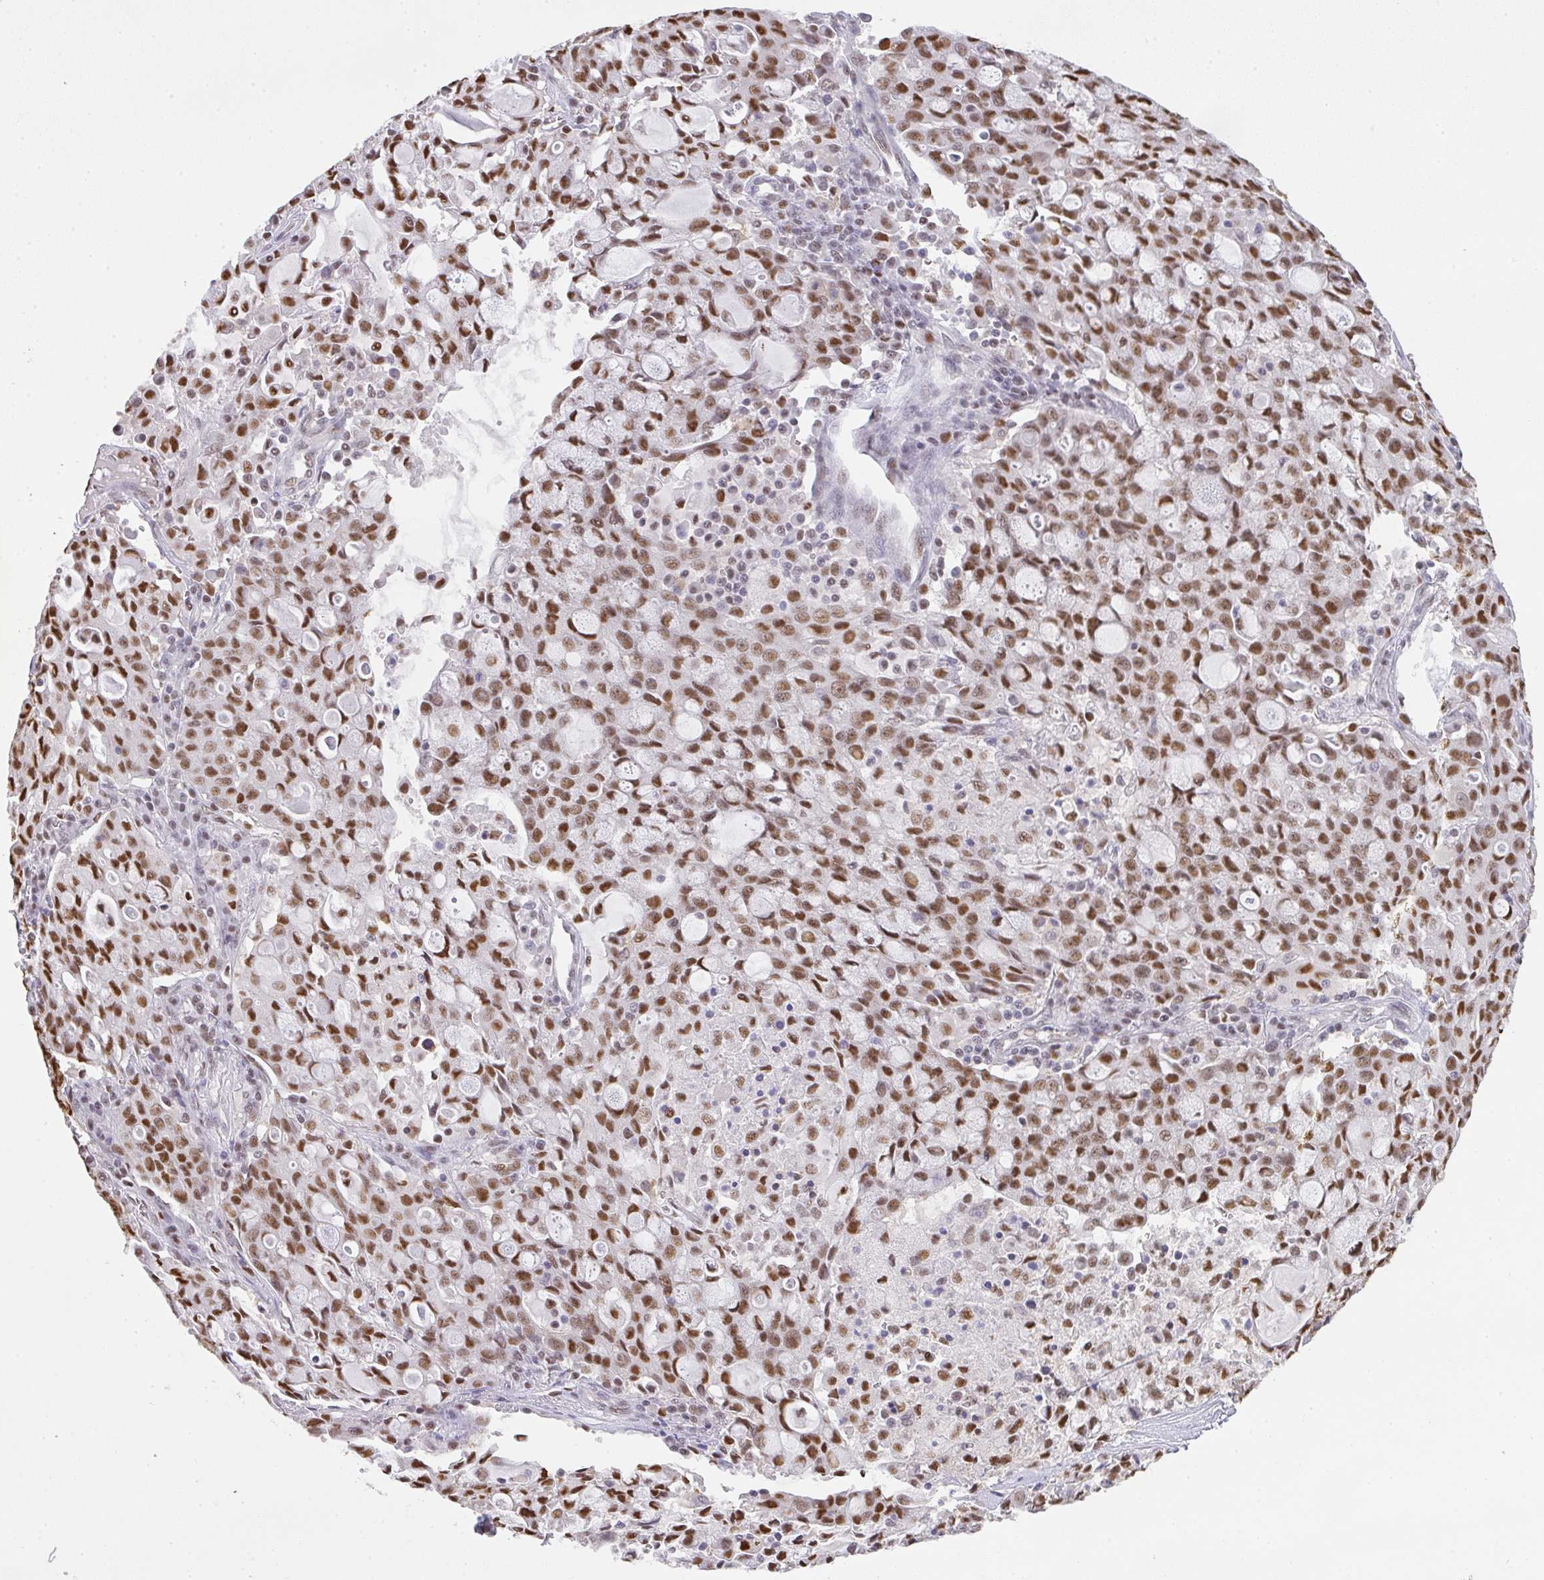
{"staining": {"intensity": "moderate", "quantity": ">75%", "location": "nuclear"}, "tissue": "lung cancer", "cell_type": "Tumor cells", "image_type": "cancer", "snomed": [{"axis": "morphology", "description": "Adenocarcinoma, NOS"}, {"axis": "topography", "description": "Lung"}], "caption": "IHC micrograph of neoplastic tissue: lung cancer stained using immunohistochemistry displays medium levels of moderate protein expression localized specifically in the nuclear of tumor cells, appearing as a nuclear brown color.", "gene": "BBX", "patient": {"sex": "female", "age": 44}}